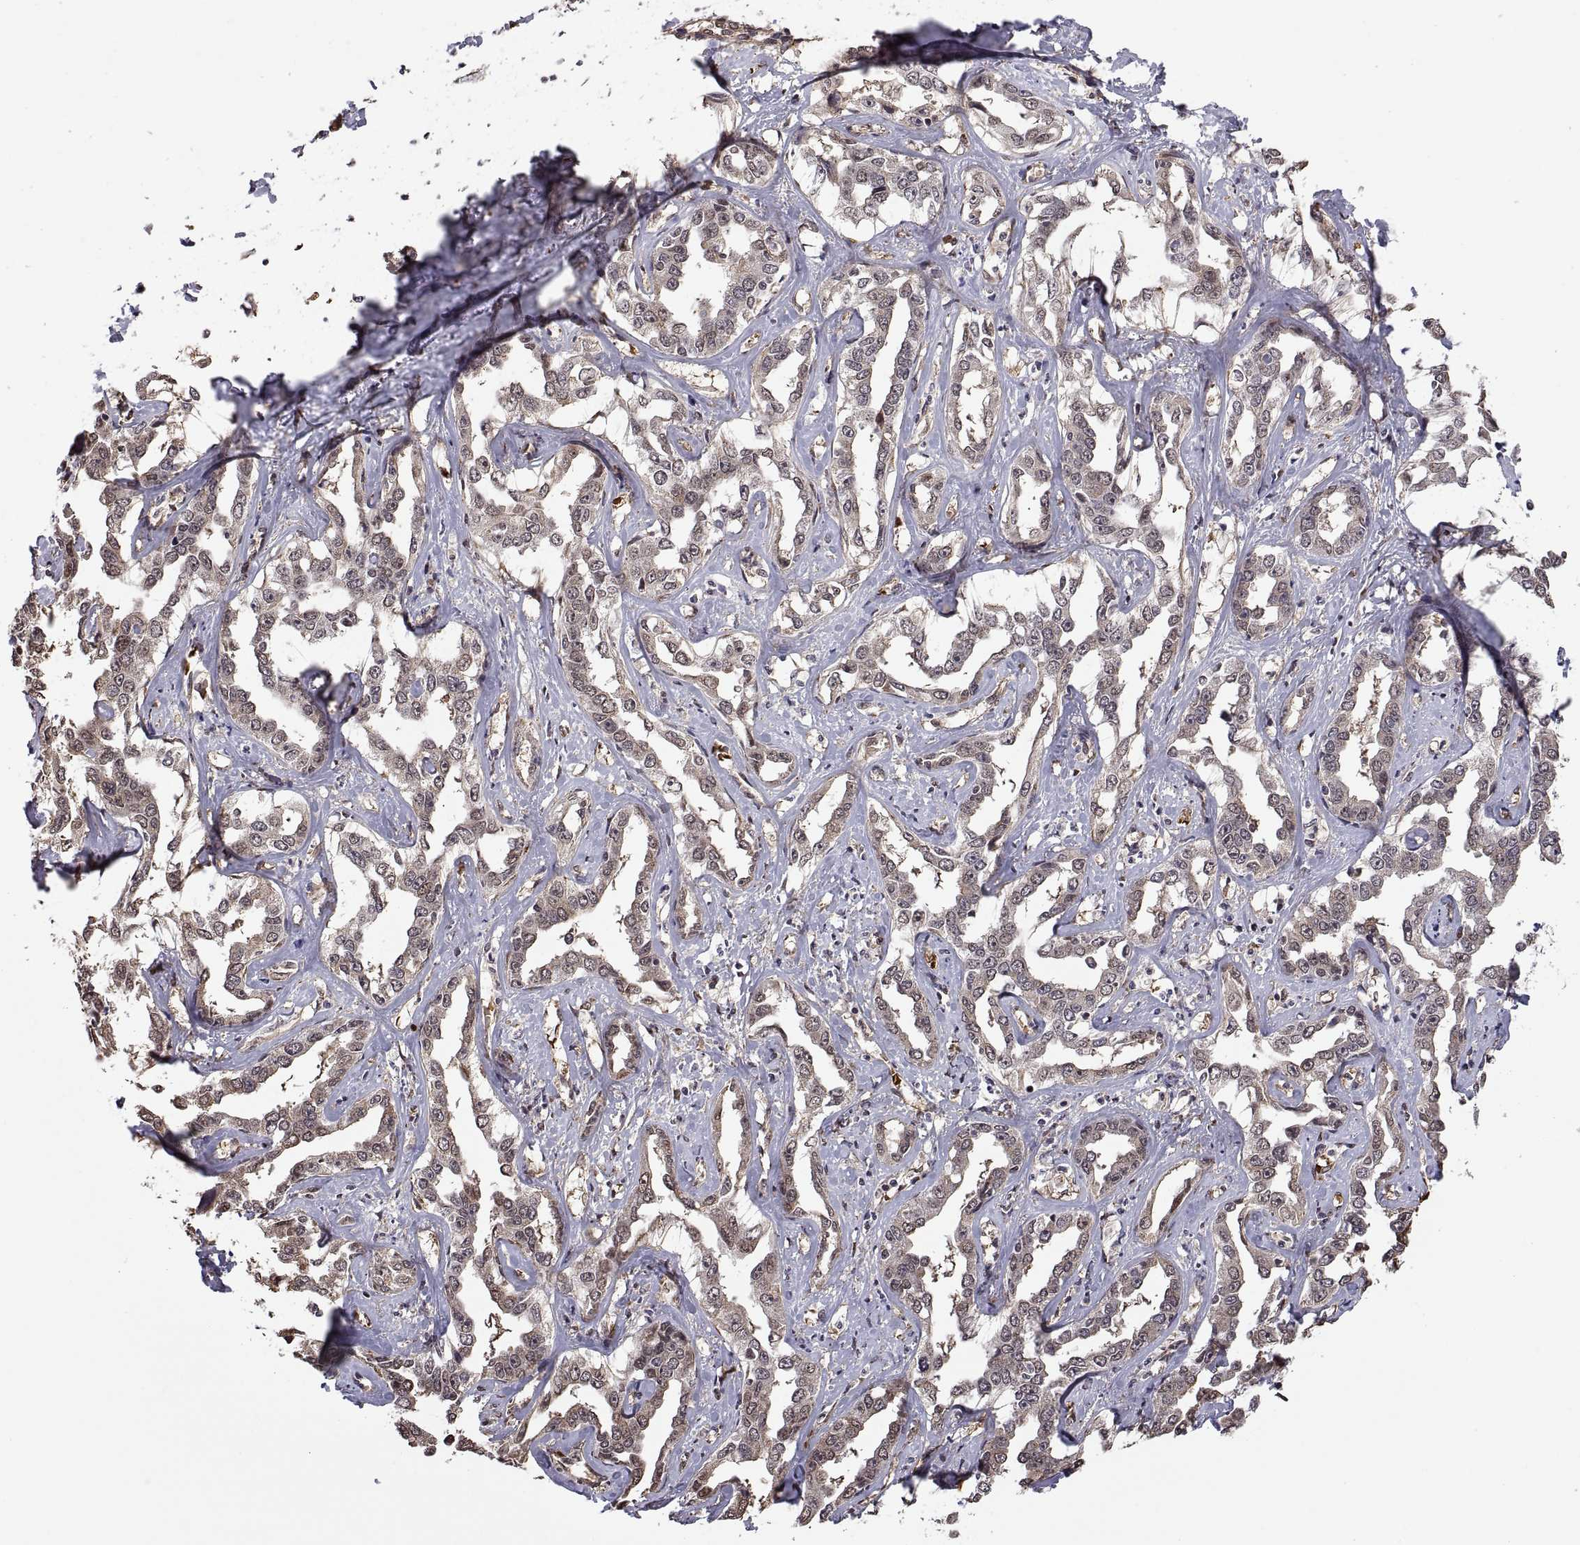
{"staining": {"intensity": "weak", "quantity": ">75%", "location": "cytoplasmic/membranous"}, "tissue": "liver cancer", "cell_type": "Tumor cells", "image_type": "cancer", "snomed": [{"axis": "morphology", "description": "Cholangiocarcinoma"}, {"axis": "topography", "description": "Liver"}], "caption": "Tumor cells demonstrate low levels of weak cytoplasmic/membranous expression in about >75% of cells in cholangiocarcinoma (liver). The staining was performed using DAB (3,3'-diaminobenzidine), with brown indicating positive protein expression. Nuclei are stained blue with hematoxylin.", "gene": "ARRB1", "patient": {"sex": "male", "age": 59}}